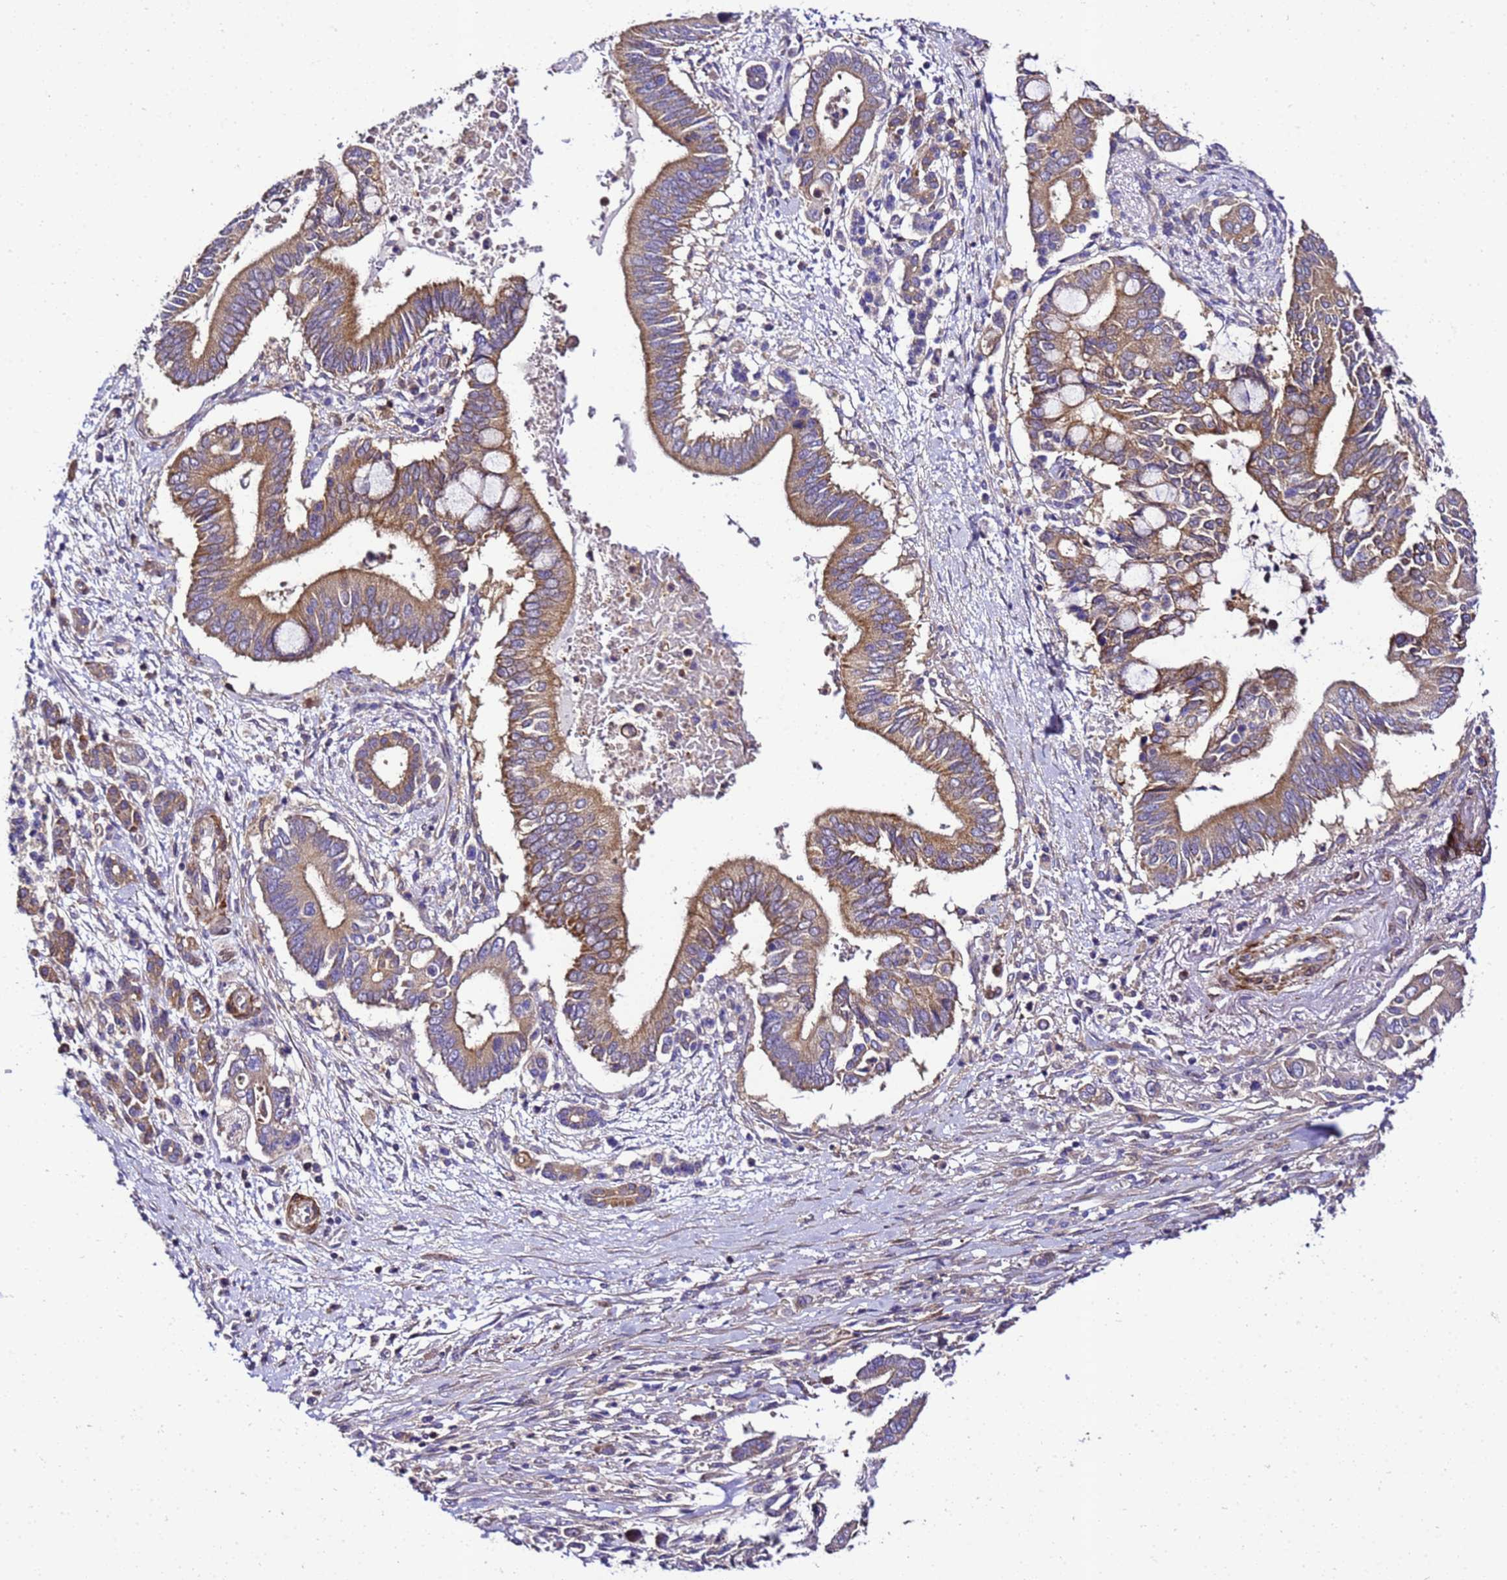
{"staining": {"intensity": "moderate", "quantity": ">75%", "location": "cytoplasmic/membranous"}, "tissue": "pancreatic cancer", "cell_type": "Tumor cells", "image_type": "cancer", "snomed": [{"axis": "morphology", "description": "Adenocarcinoma, NOS"}, {"axis": "topography", "description": "Pancreas"}], "caption": "A medium amount of moderate cytoplasmic/membranous positivity is identified in about >75% of tumor cells in adenocarcinoma (pancreatic) tissue. The staining was performed using DAB to visualize the protein expression in brown, while the nuclei were stained in blue with hematoxylin (Magnification: 20x).", "gene": "ZNF417", "patient": {"sex": "male", "age": 68}}